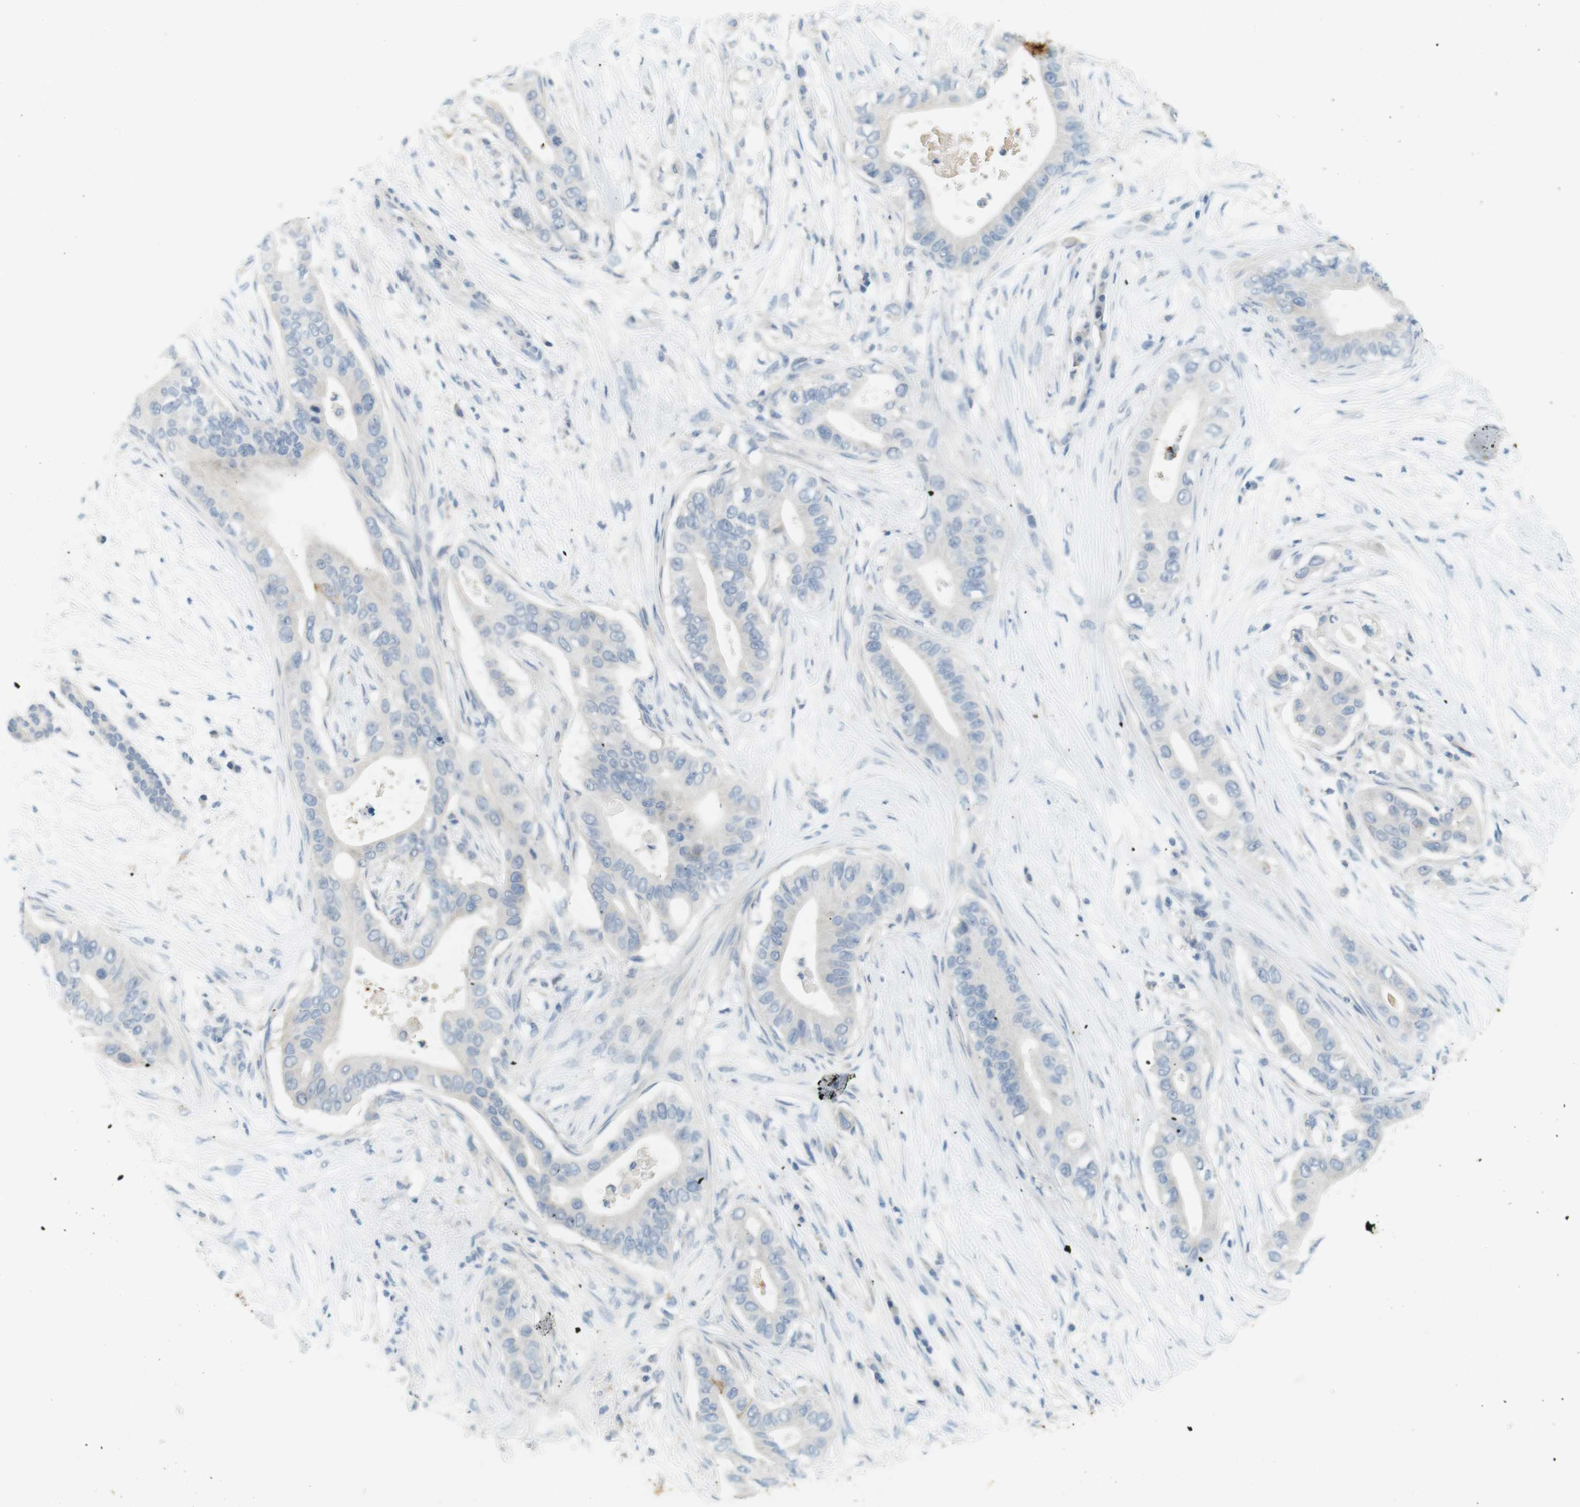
{"staining": {"intensity": "strong", "quantity": "25%-75%", "location": "cytoplasmic/membranous"}, "tissue": "pancreatic cancer", "cell_type": "Tumor cells", "image_type": "cancer", "snomed": [{"axis": "morphology", "description": "Adenocarcinoma, NOS"}, {"axis": "topography", "description": "Pancreas"}], "caption": "A histopathology image showing strong cytoplasmic/membranous positivity in about 25%-75% of tumor cells in pancreatic adenocarcinoma, as visualized by brown immunohistochemical staining.", "gene": "MUC5B", "patient": {"sex": "male", "age": 77}}